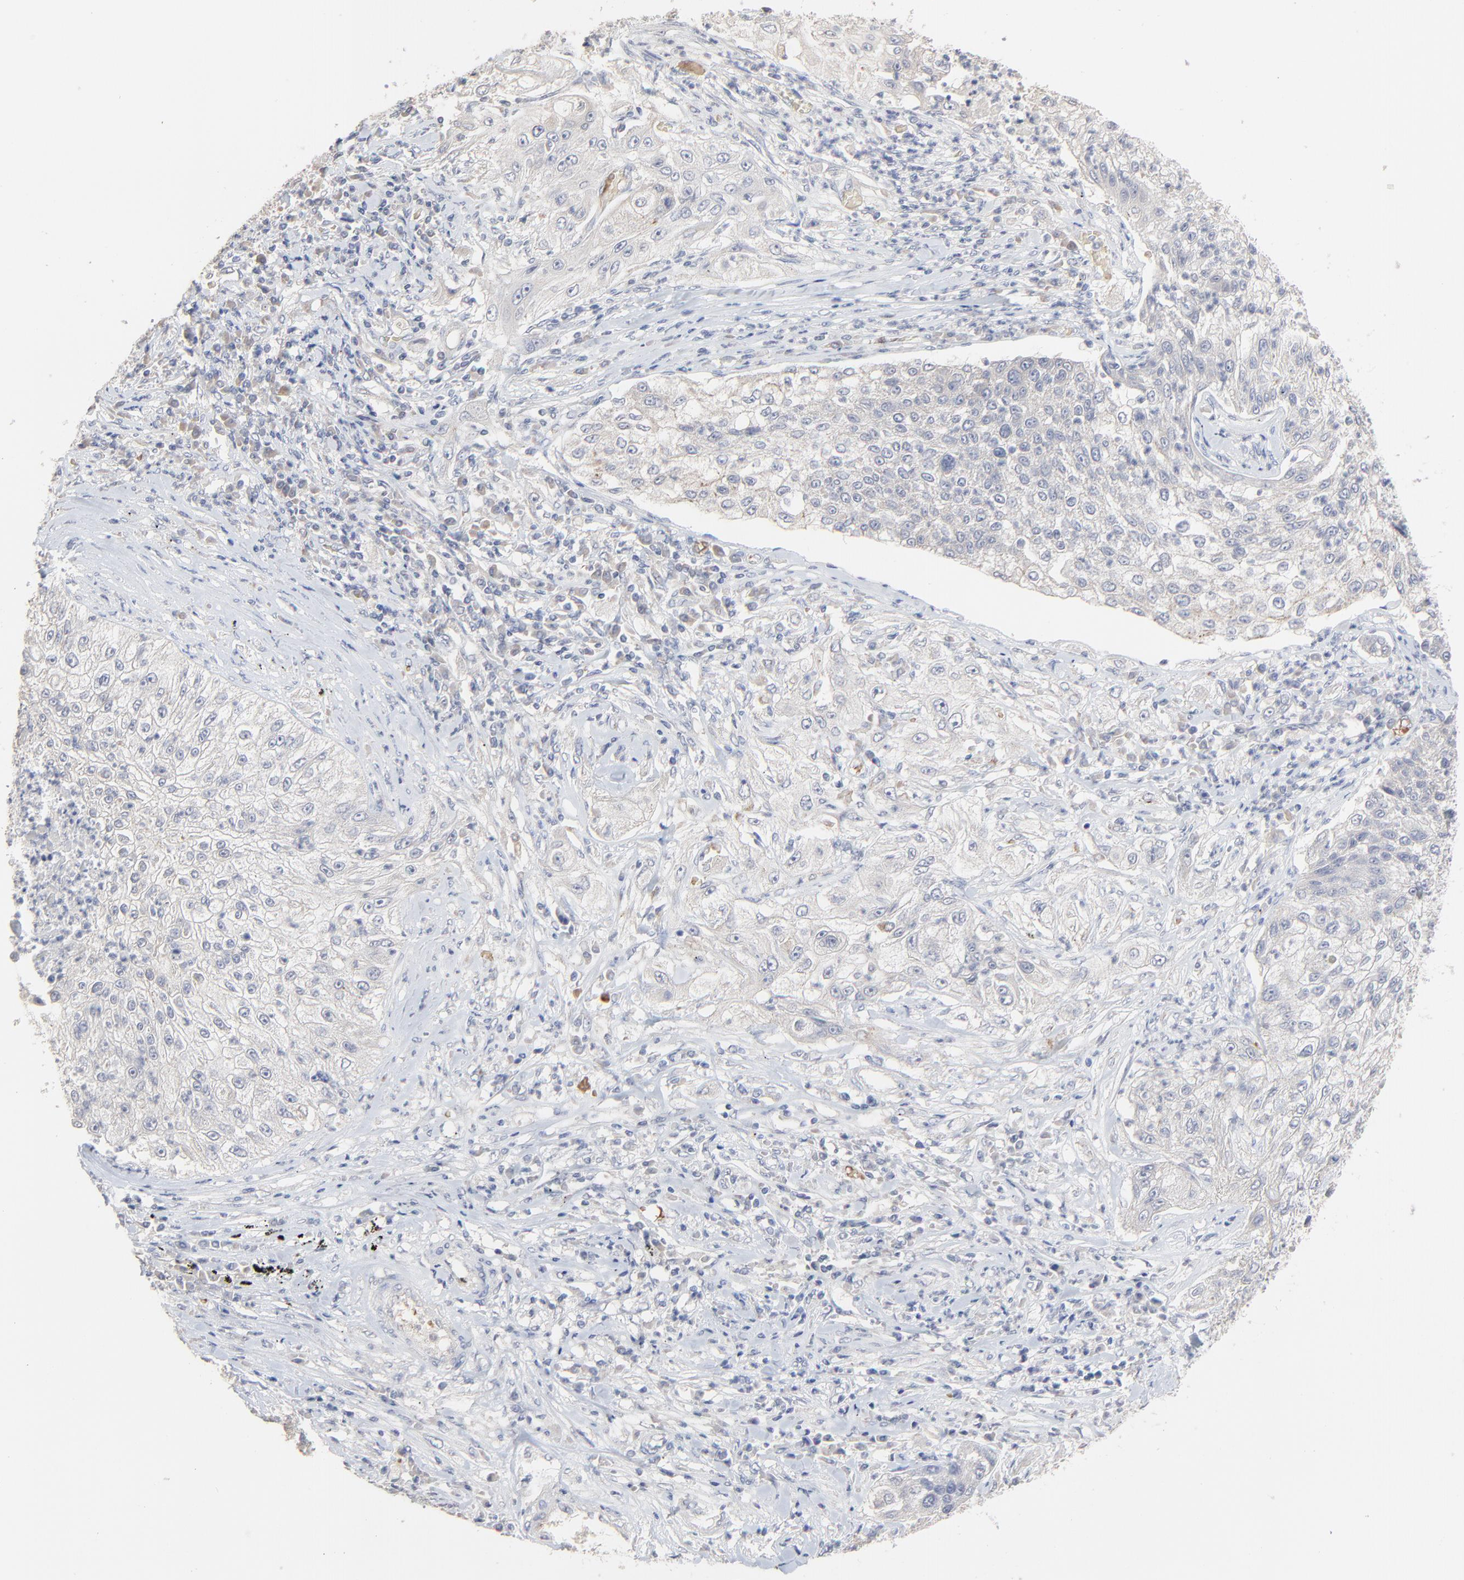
{"staining": {"intensity": "weak", "quantity": "<25%", "location": "cytoplasmic/membranous"}, "tissue": "lung cancer", "cell_type": "Tumor cells", "image_type": "cancer", "snomed": [{"axis": "morphology", "description": "Inflammation, NOS"}, {"axis": "morphology", "description": "Squamous cell carcinoma, NOS"}, {"axis": "topography", "description": "Lymph node"}, {"axis": "topography", "description": "Soft tissue"}, {"axis": "topography", "description": "Lung"}], "caption": "Immunohistochemistry of lung squamous cell carcinoma displays no positivity in tumor cells.", "gene": "FANCB", "patient": {"sex": "male", "age": 66}}